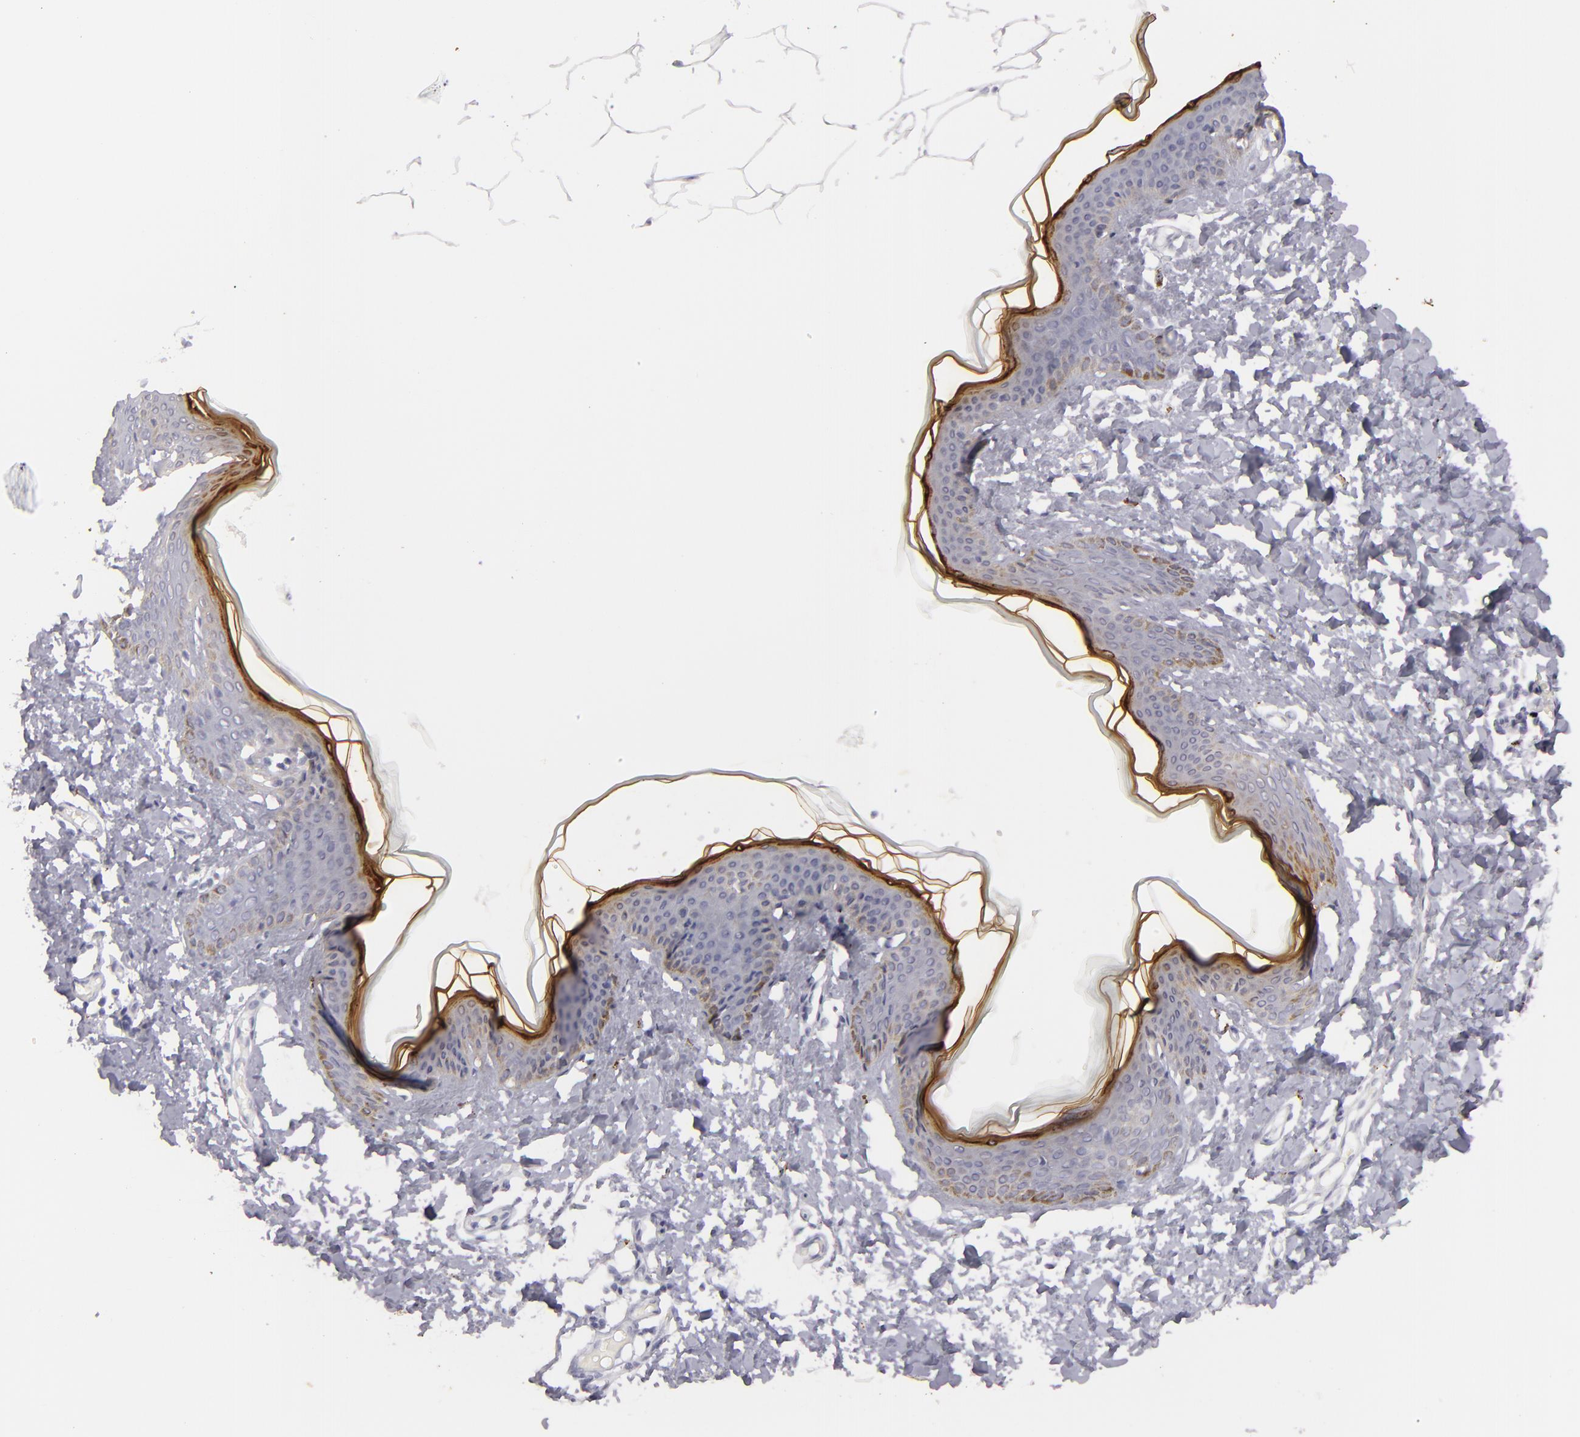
{"staining": {"intensity": "negative", "quantity": "none", "location": "none"}, "tissue": "skin", "cell_type": "Fibroblasts", "image_type": "normal", "snomed": [{"axis": "morphology", "description": "Normal tissue, NOS"}, {"axis": "topography", "description": "Skin"}], "caption": "This is a photomicrograph of immunohistochemistry staining of unremarkable skin, which shows no expression in fibroblasts. Brightfield microscopy of immunohistochemistry (IHC) stained with DAB (3,3'-diaminobenzidine) (brown) and hematoxylin (blue), captured at high magnification.", "gene": "FLG", "patient": {"sex": "female", "age": 17}}